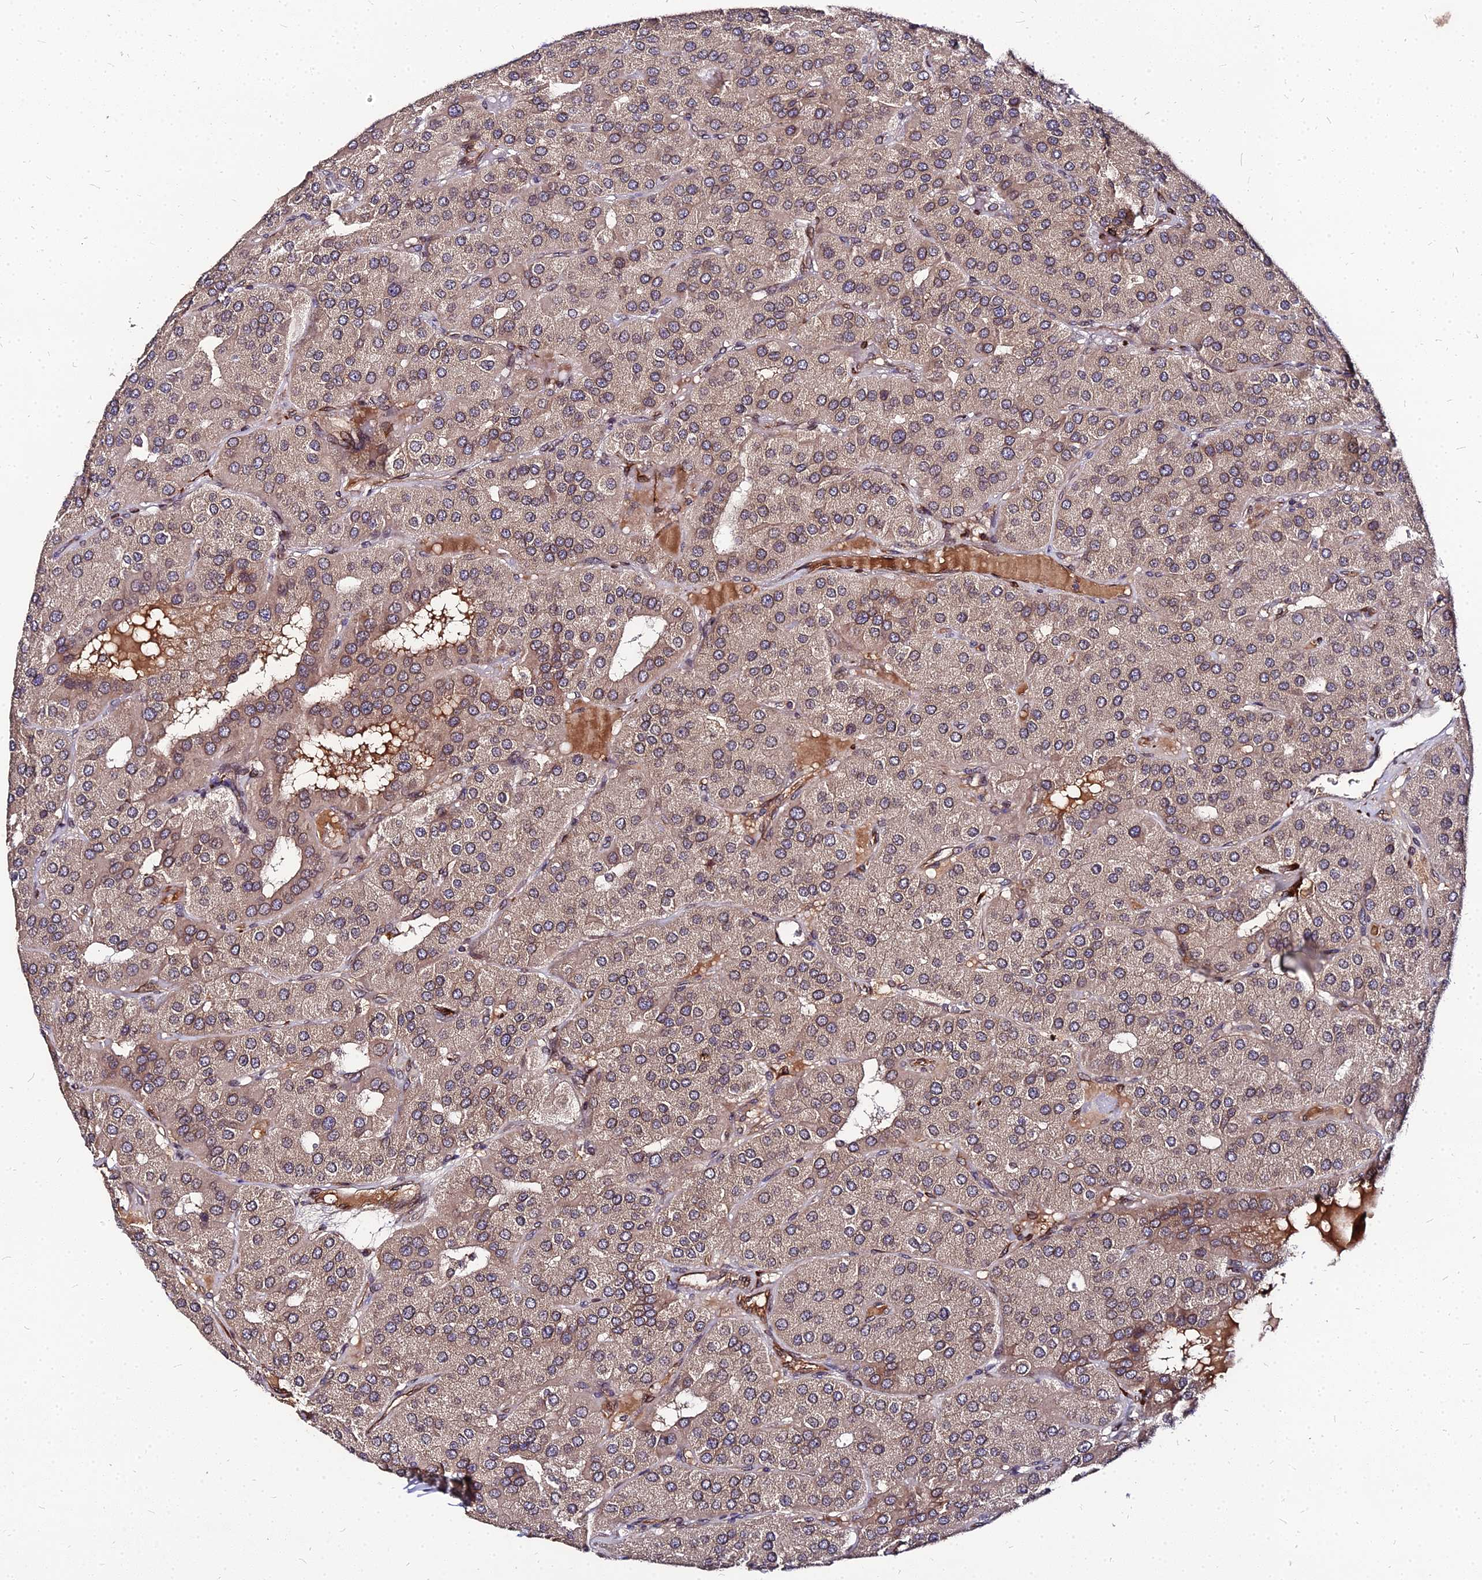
{"staining": {"intensity": "weak", "quantity": ">75%", "location": "cytoplasmic/membranous"}, "tissue": "parathyroid gland", "cell_type": "Glandular cells", "image_type": "normal", "snomed": [{"axis": "morphology", "description": "Normal tissue, NOS"}, {"axis": "morphology", "description": "Adenoma, NOS"}, {"axis": "topography", "description": "Parathyroid gland"}], "caption": "Weak cytoplasmic/membranous protein staining is seen in about >75% of glandular cells in parathyroid gland. The protein of interest is stained brown, and the nuclei are stained in blue (DAB (3,3'-diaminobenzidine) IHC with brightfield microscopy, high magnification).", "gene": "PDE4D", "patient": {"sex": "female", "age": 86}}